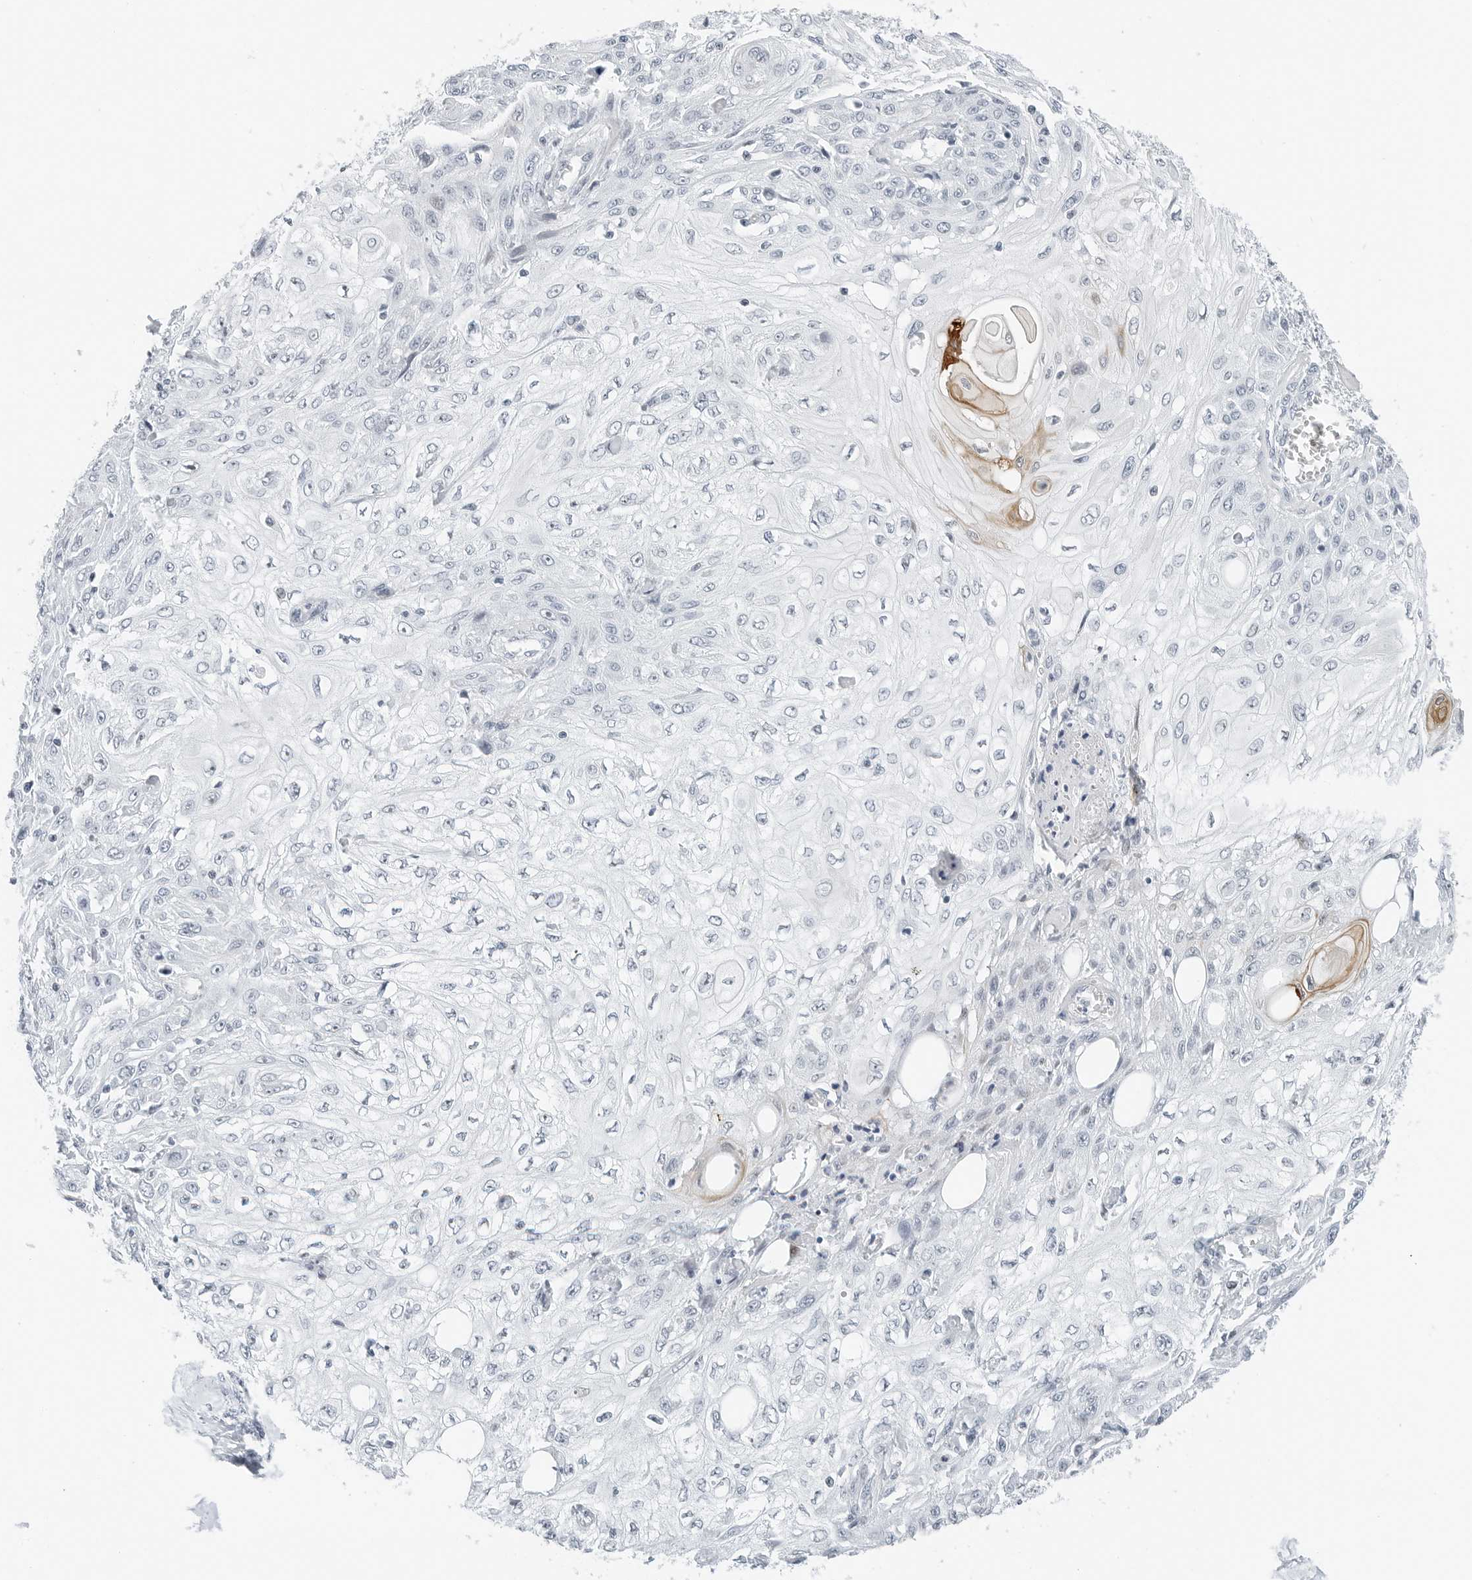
{"staining": {"intensity": "negative", "quantity": "none", "location": "none"}, "tissue": "skin cancer", "cell_type": "Tumor cells", "image_type": "cancer", "snomed": [{"axis": "morphology", "description": "Squamous cell carcinoma, NOS"}, {"axis": "morphology", "description": "Squamous cell carcinoma, metastatic, NOS"}, {"axis": "topography", "description": "Skin"}, {"axis": "topography", "description": "Lymph node"}], "caption": "Immunohistochemical staining of human squamous cell carcinoma (skin) shows no significant staining in tumor cells. The staining was performed using DAB (3,3'-diaminobenzidine) to visualize the protein expression in brown, while the nuclei were stained in blue with hematoxylin (Magnification: 20x).", "gene": "NTMT2", "patient": {"sex": "male", "age": 75}}